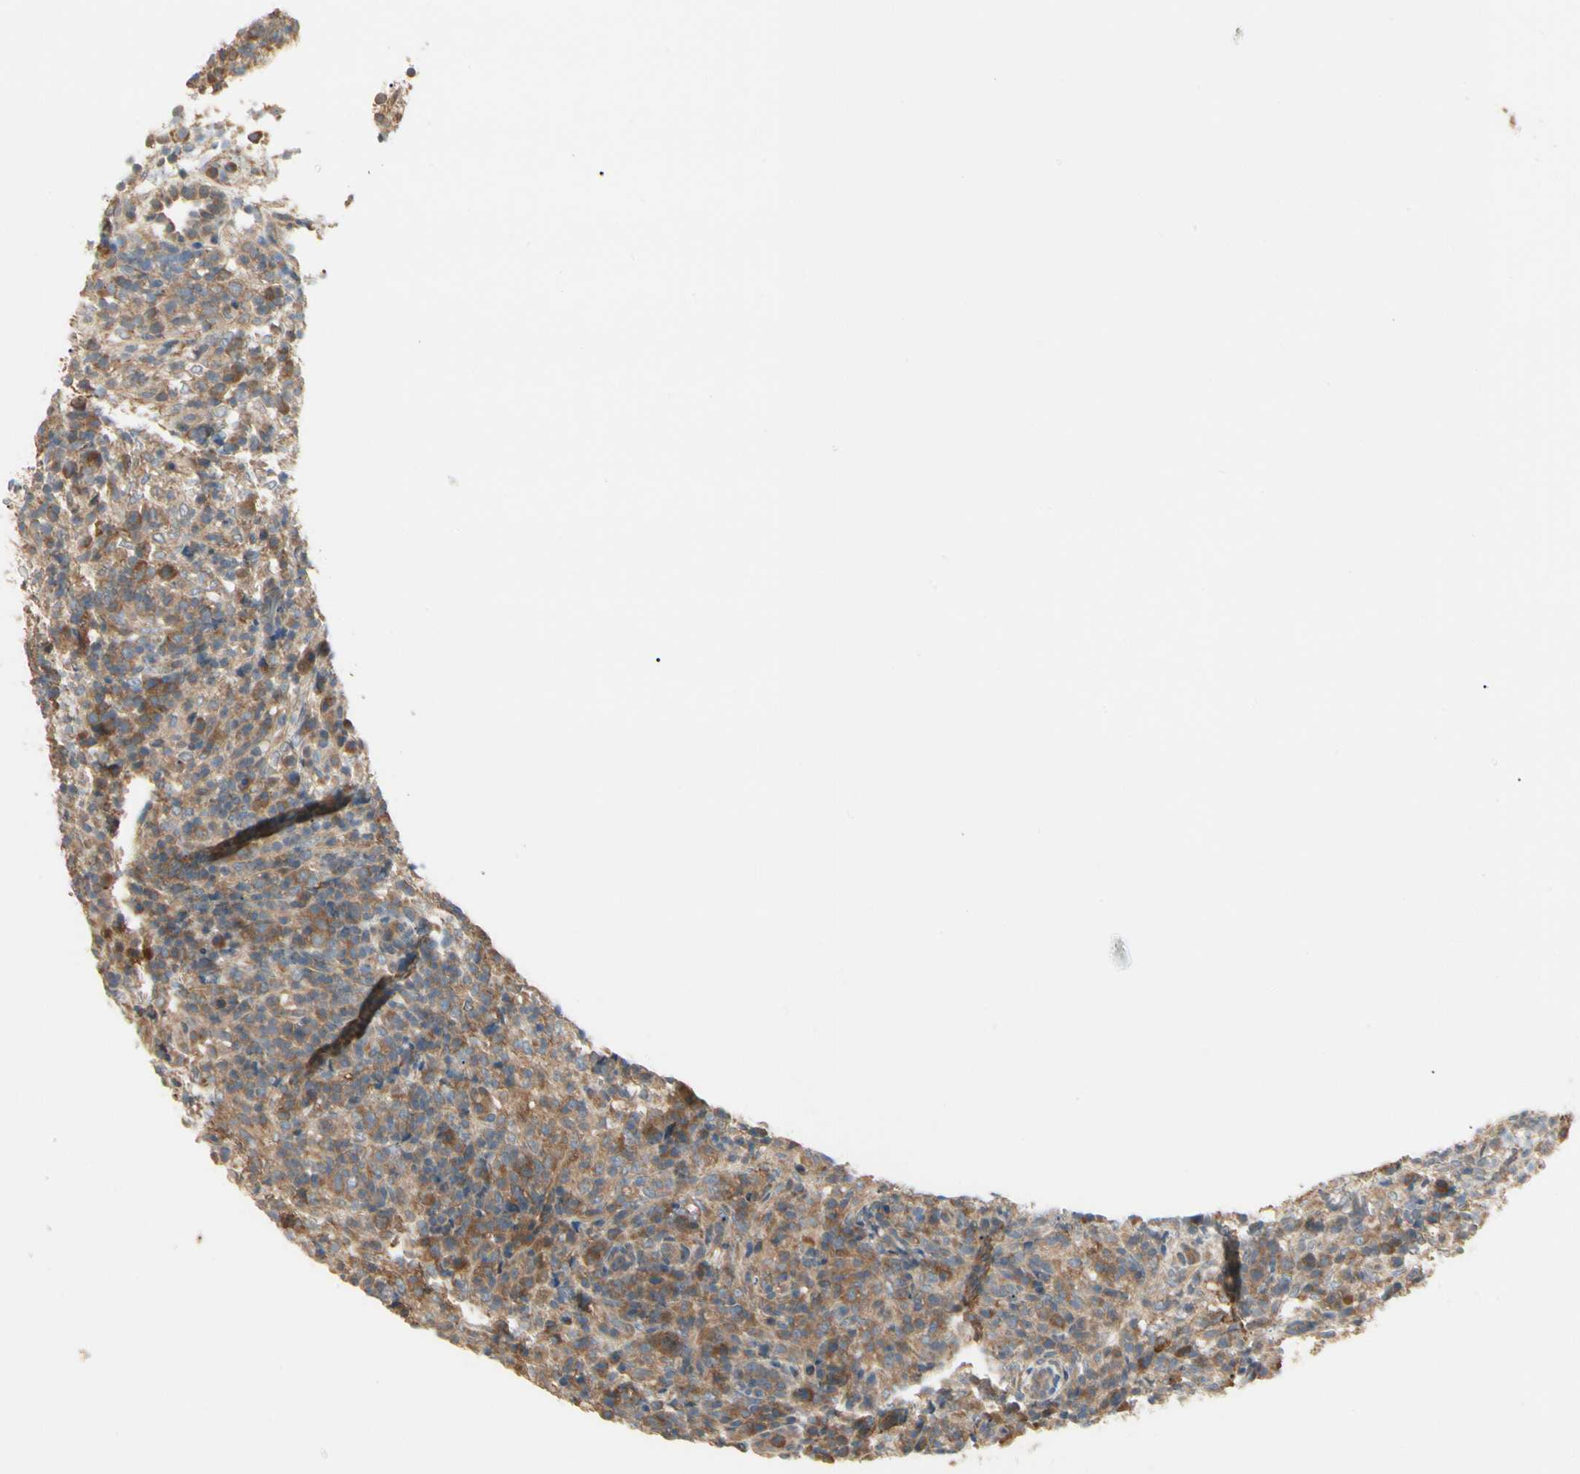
{"staining": {"intensity": "moderate", "quantity": ">75%", "location": "cytoplasmic/membranous"}, "tissue": "lymphoma", "cell_type": "Tumor cells", "image_type": "cancer", "snomed": [{"axis": "morphology", "description": "Malignant lymphoma, non-Hodgkin's type, High grade"}, {"axis": "topography", "description": "Lymph node"}], "caption": "Approximately >75% of tumor cells in high-grade malignant lymphoma, non-Hodgkin's type show moderate cytoplasmic/membranous protein staining as visualized by brown immunohistochemical staining.", "gene": "IRAG1", "patient": {"sex": "female", "age": 76}}